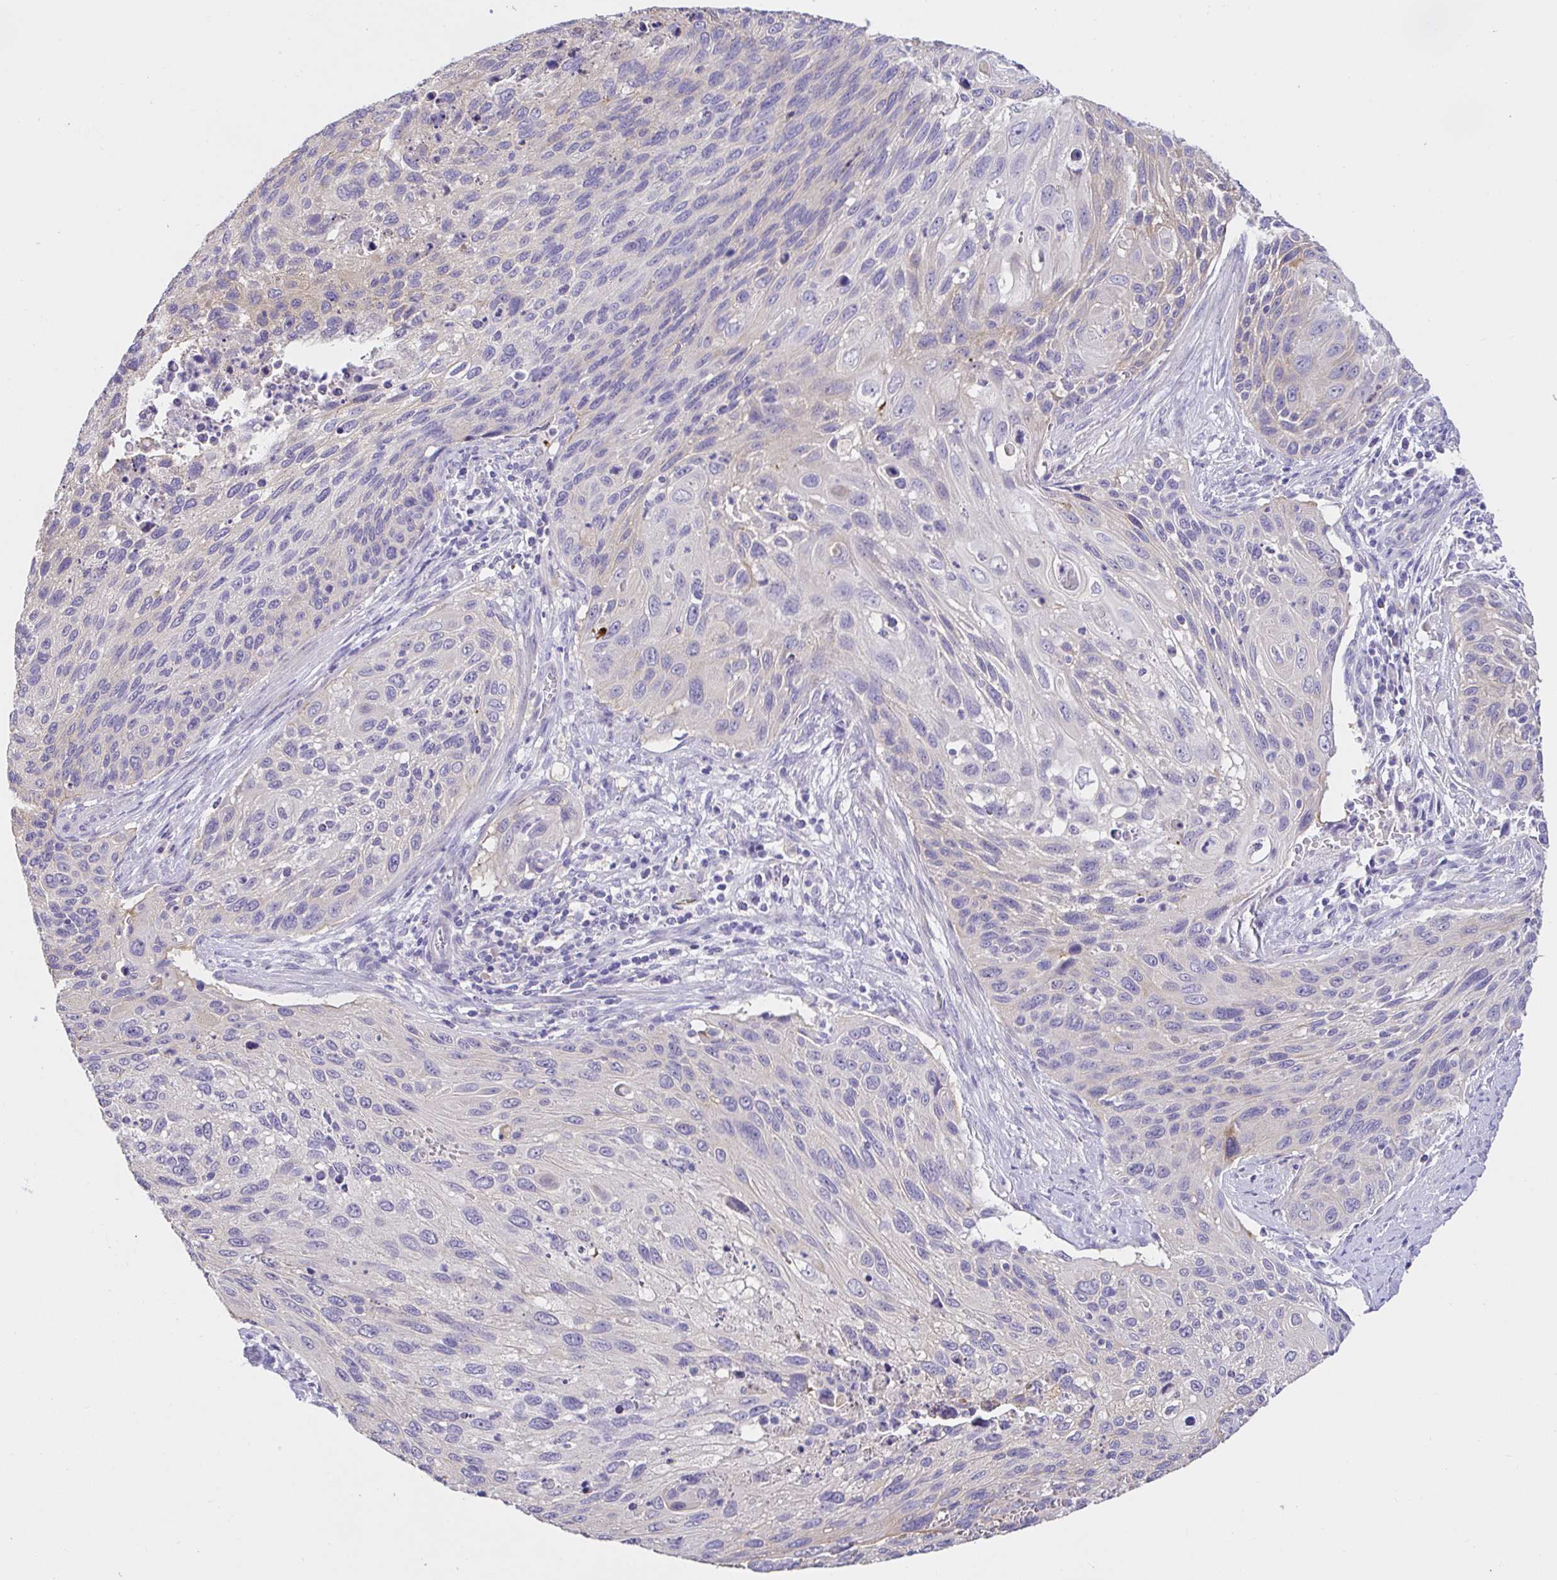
{"staining": {"intensity": "negative", "quantity": "none", "location": "none"}, "tissue": "cervical cancer", "cell_type": "Tumor cells", "image_type": "cancer", "snomed": [{"axis": "morphology", "description": "Squamous cell carcinoma, NOS"}, {"axis": "topography", "description": "Cervix"}], "caption": "An immunohistochemistry photomicrograph of cervical cancer is shown. There is no staining in tumor cells of cervical cancer.", "gene": "CDO1", "patient": {"sex": "female", "age": 70}}